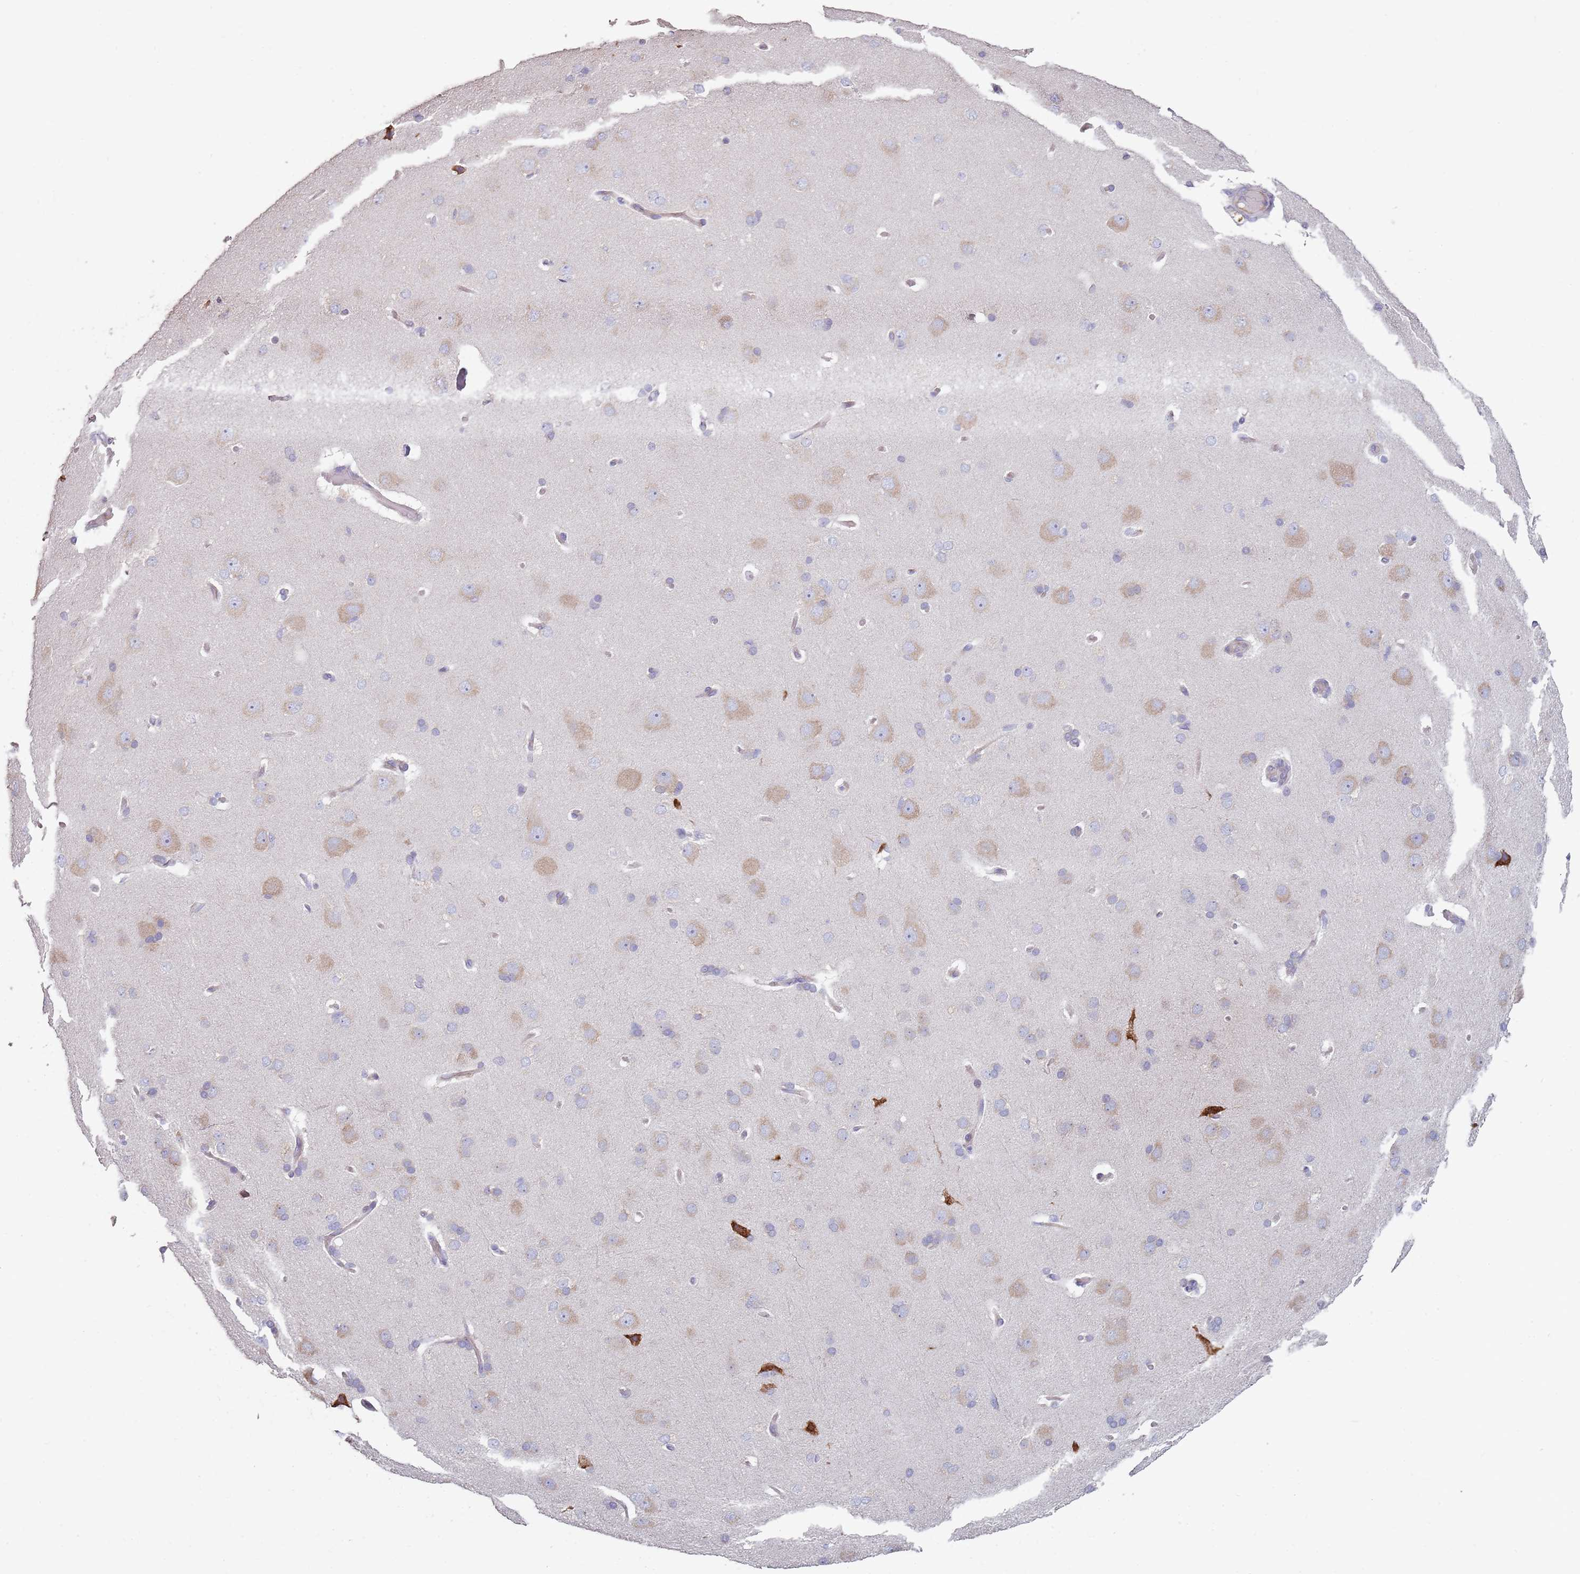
{"staining": {"intensity": "negative", "quantity": "none", "location": "none"}, "tissue": "cerebral cortex", "cell_type": "Endothelial cells", "image_type": "normal", "snomed": [{"axis": "morphology", "description": "Normal tissue, NOS"}, {"axis": "topography", "description": "Cerebral cortex"}], "caption": "Immunohistochemistry (IHC) of normal cerebral cortex exhibits no staining in endothelial cells. (DAB (3,3'-diaminobenzidine) immunohistochemistry (IHC) visualized using brightfield microscopy, high magnification).", "gene": "ZNF583", "patient": {"sex": "male", "age": 62}}